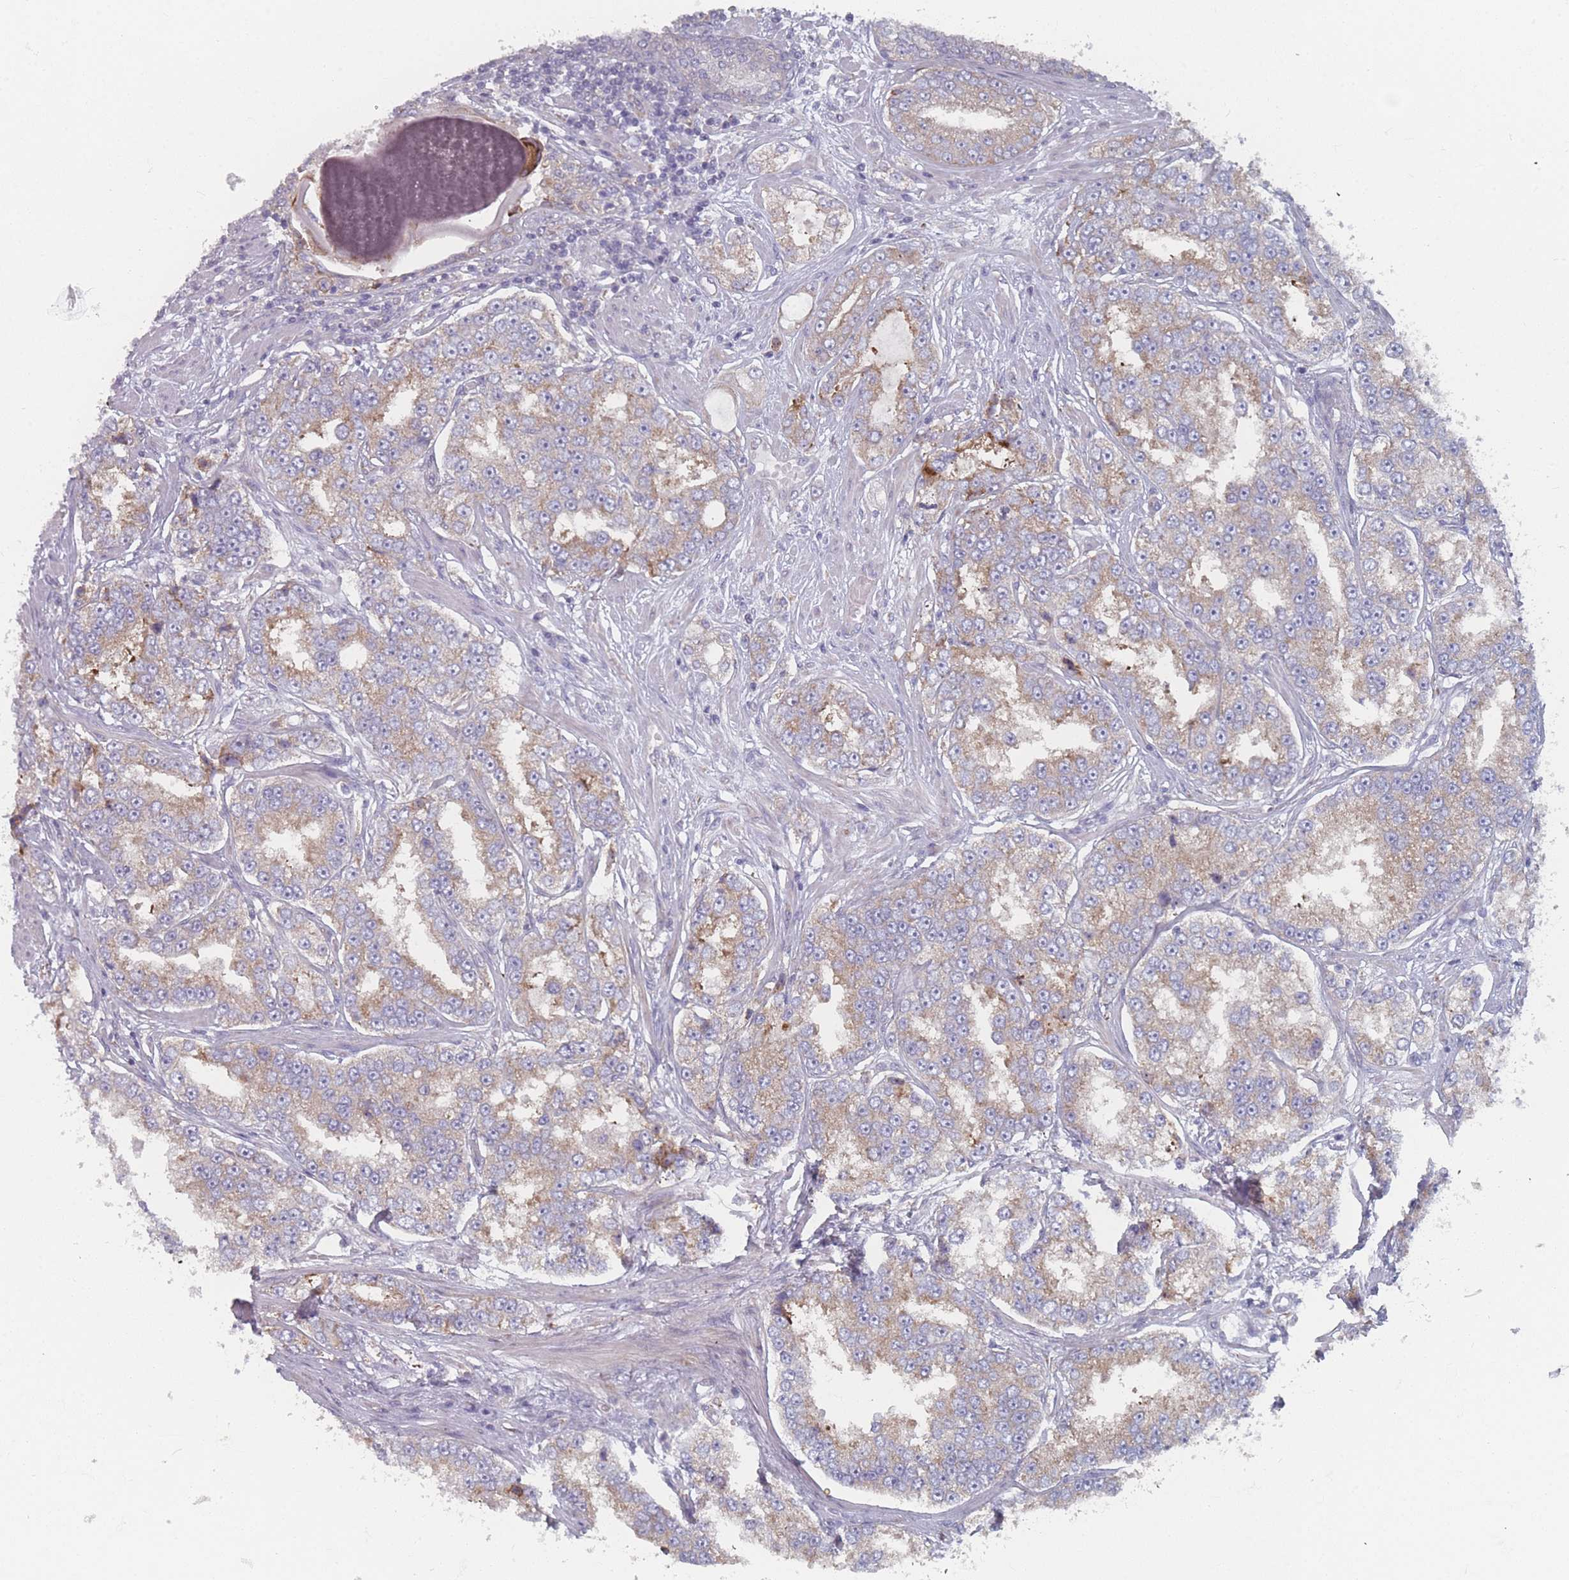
{"staining": {"intensity": "moderate", "quantity": "25%-75%", "location": "cytoplasmic/membranous"}, "tissue": "prostate cancer", "cell_type": "Tumor cells", "image_type": "cancer", "snomed": [{"axis": "morphology", "description": "Normal tissue, NOS"}, {"axis": "morphology", "description": "Adenocarcinoma, High grade"}, {"axis": "topography", "description": "Prostate"}], "caption": "Protein expression analysis of human prostate adenocarcinoma (high-grade) reveals moderate cytoplasmic/membranous staining in approximately 25%-75% of tumor cells.", "gene": "CACNG5", "patient": {"sex": "male", "age": 83}}